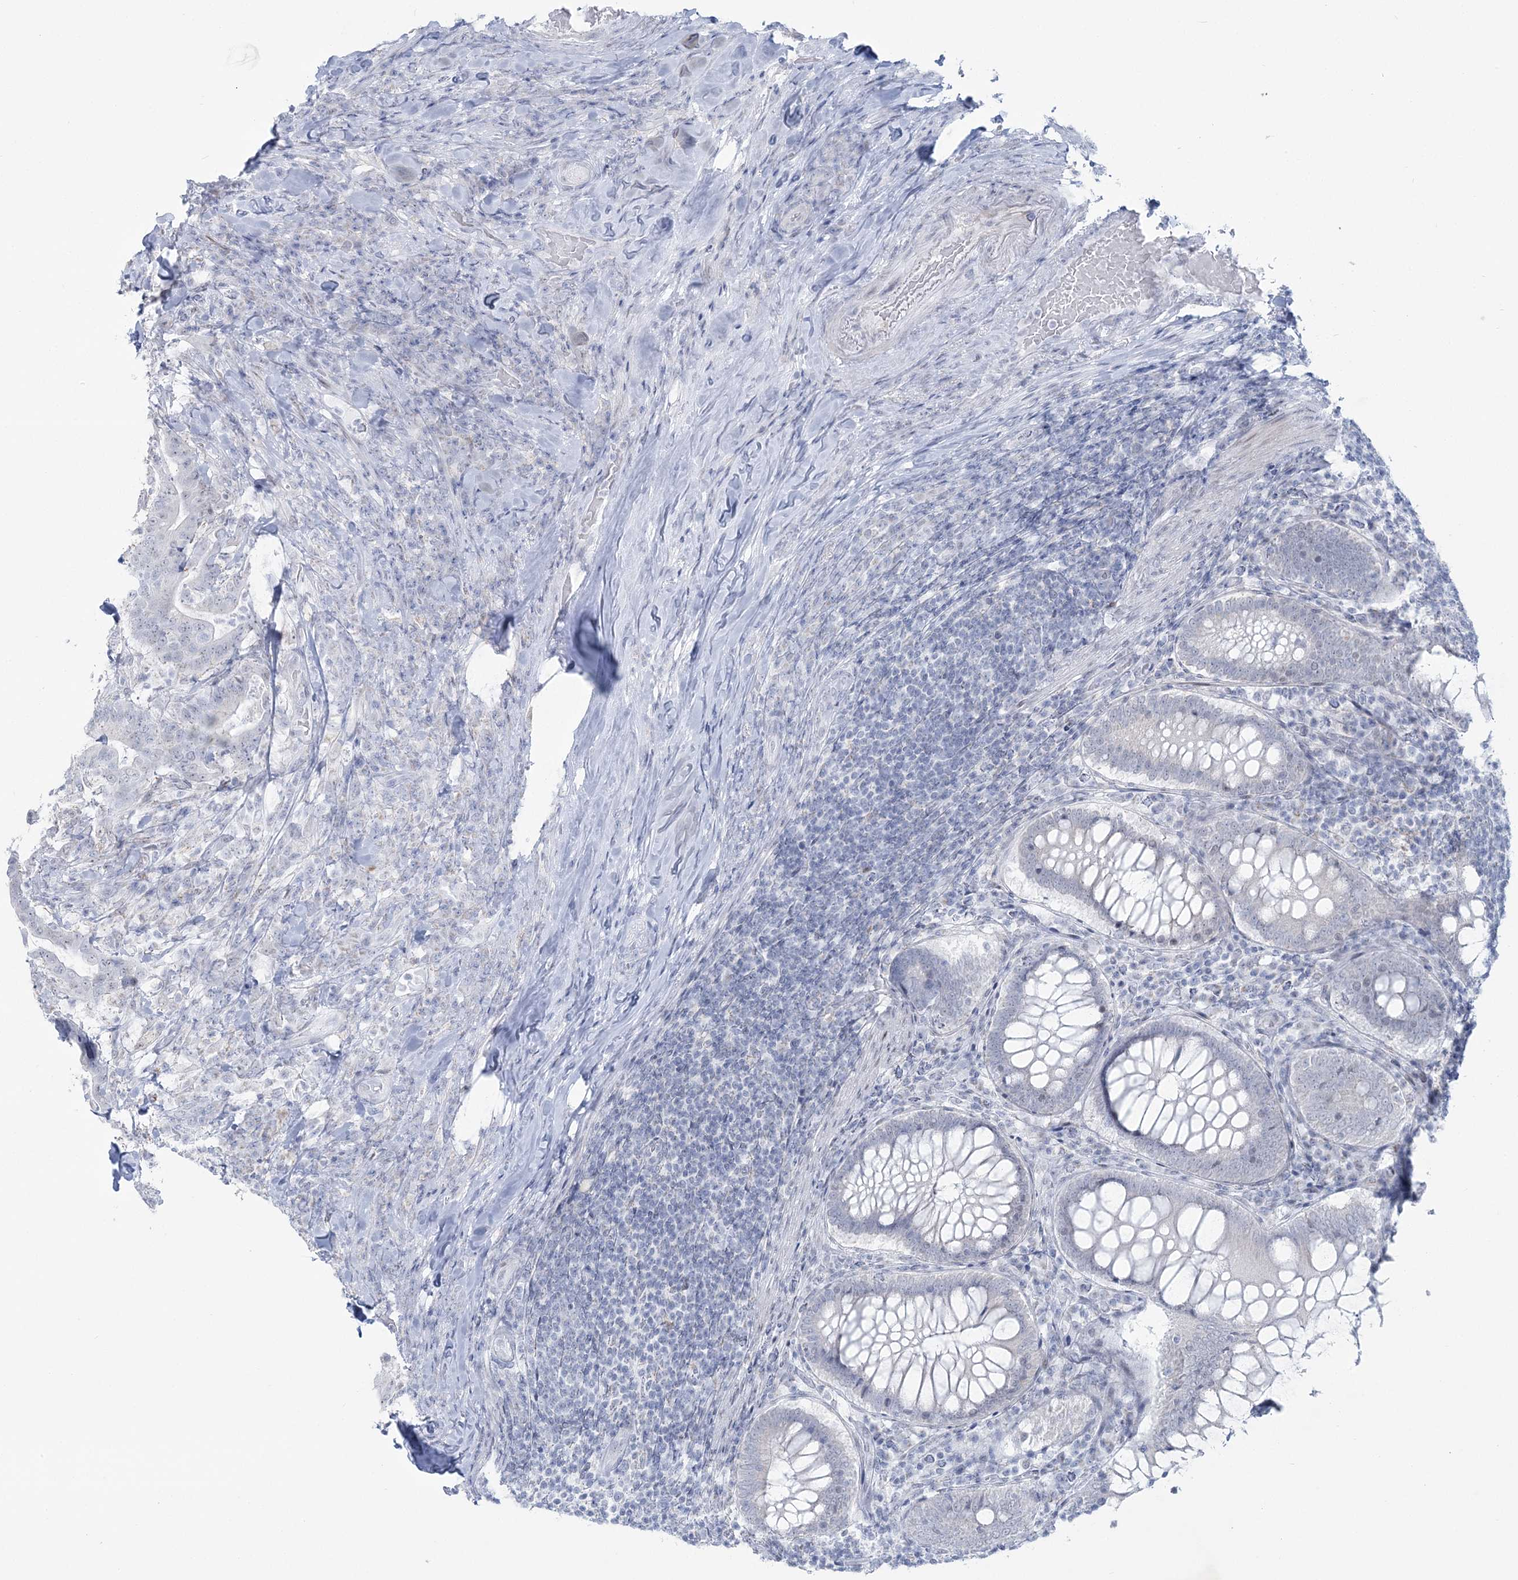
{"staining": {"intensity": "negative", "quantity": "none", "location": "none"}, "tissue": "colorectal cancer", "cell_type": "Tumor cells", "image_type": "cancer", "snomed": [{"axis": "morphology", "description": "Adenocarcinoma, NOS"}, {"axis": "topography", "description": "Colon"}], "caption": "There is no significant staining in tumor cells of colorectal cancer. (Immunohistochemistry (ihc), brightfield microscopy, high magnification).", "gene": "ZNF843", "patient": {"sex": "female", "age": 66}}